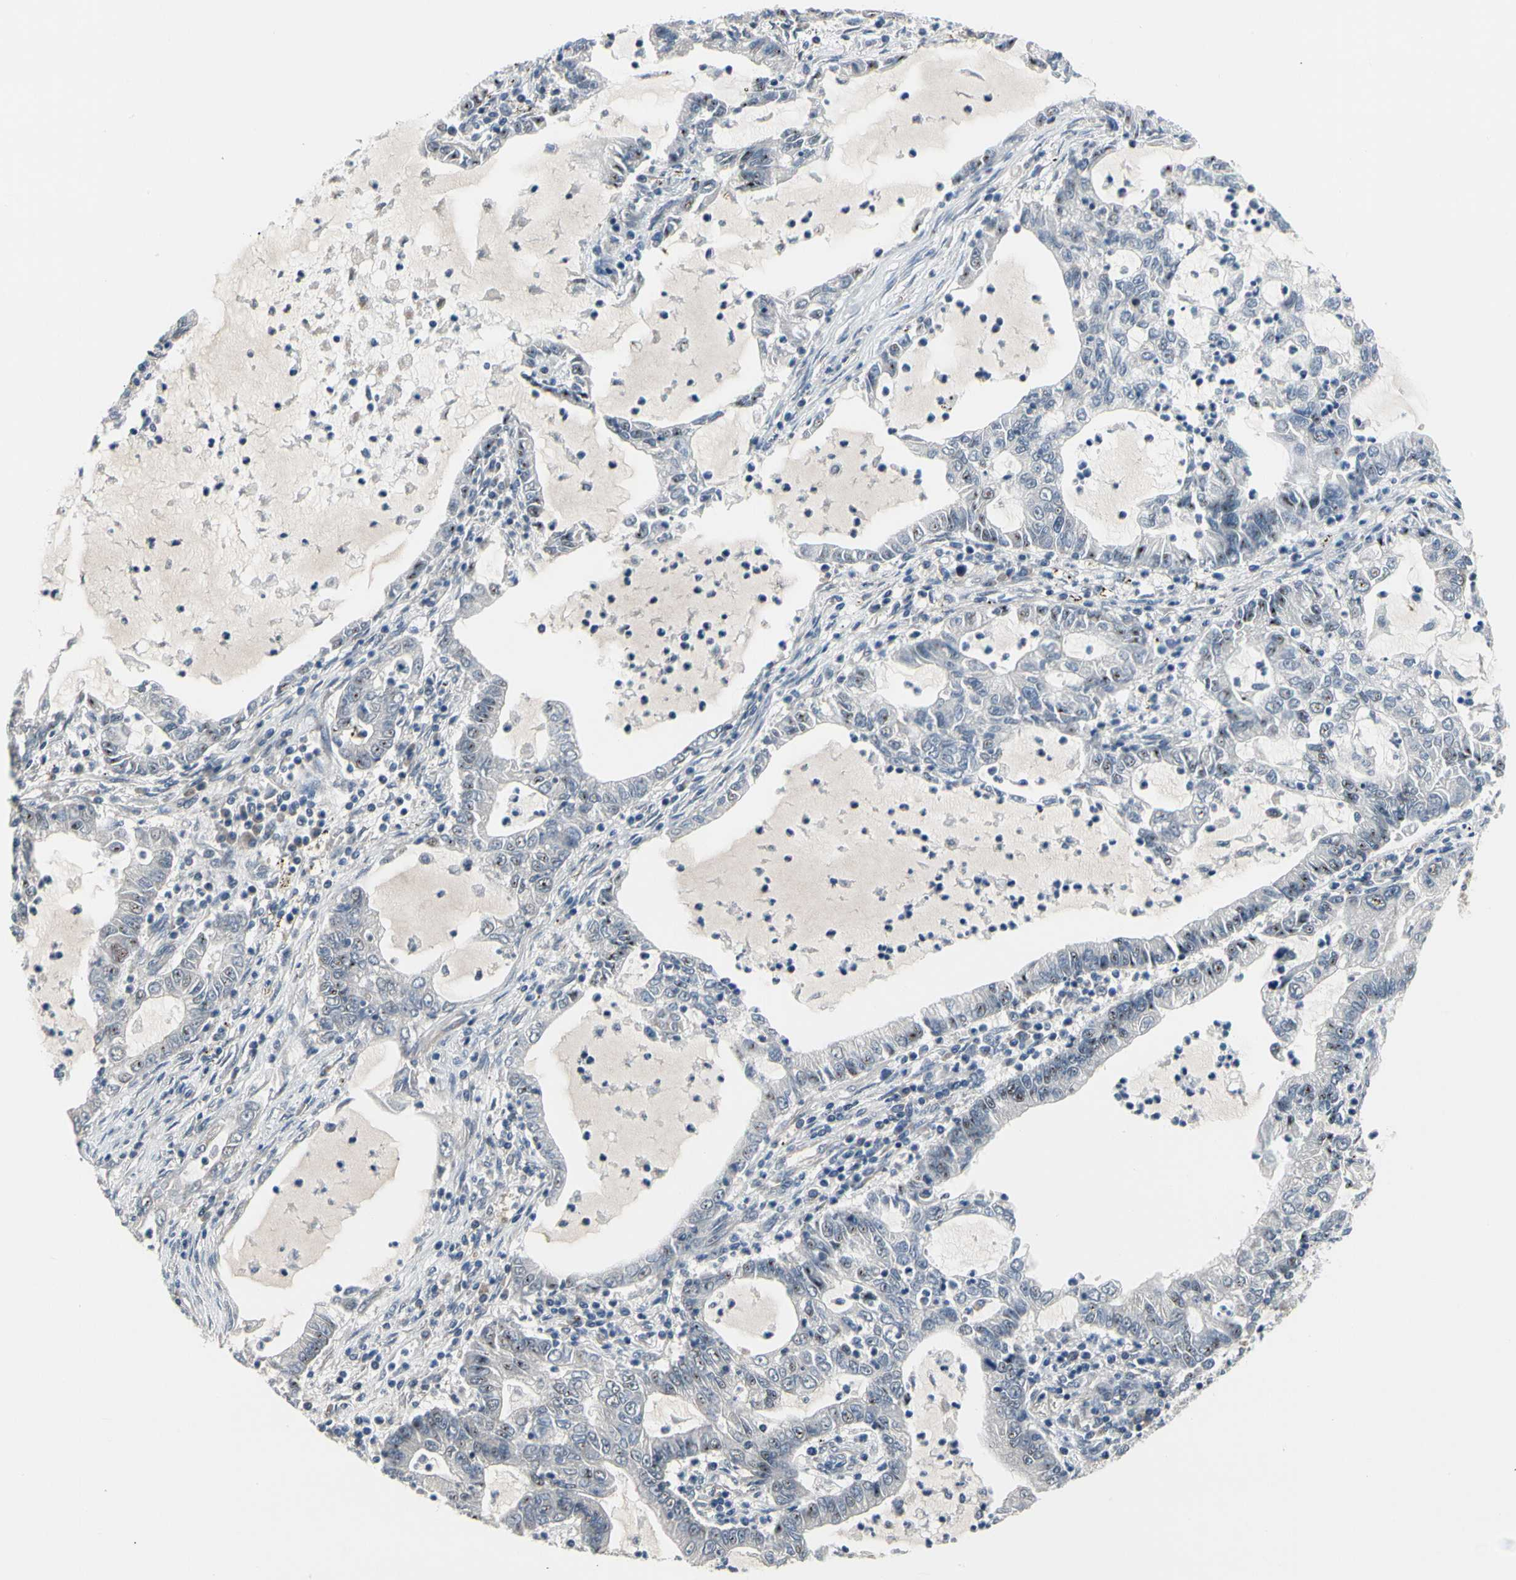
{"staining": {"intensity": "moderate", "quantity": "<25%", "location": "nuclear"}, "tissue": "lung cancer", "cell_type": "Tumor cells", "image_type": "cancer", "snomed": [{"axis": "morphology", "description": "Adenocarcinoma, NOS"}, {"axis": "topography", "description": "Lung"}], "caption": "A micrograph showing moderate nuclear staining in approximately <25% of tumor cells in adenocarcinoma (lung), as visualized by brown immunohistochemical staining.", "gene": "NFASC", "patient": {"sex": "female", "age": 51}}